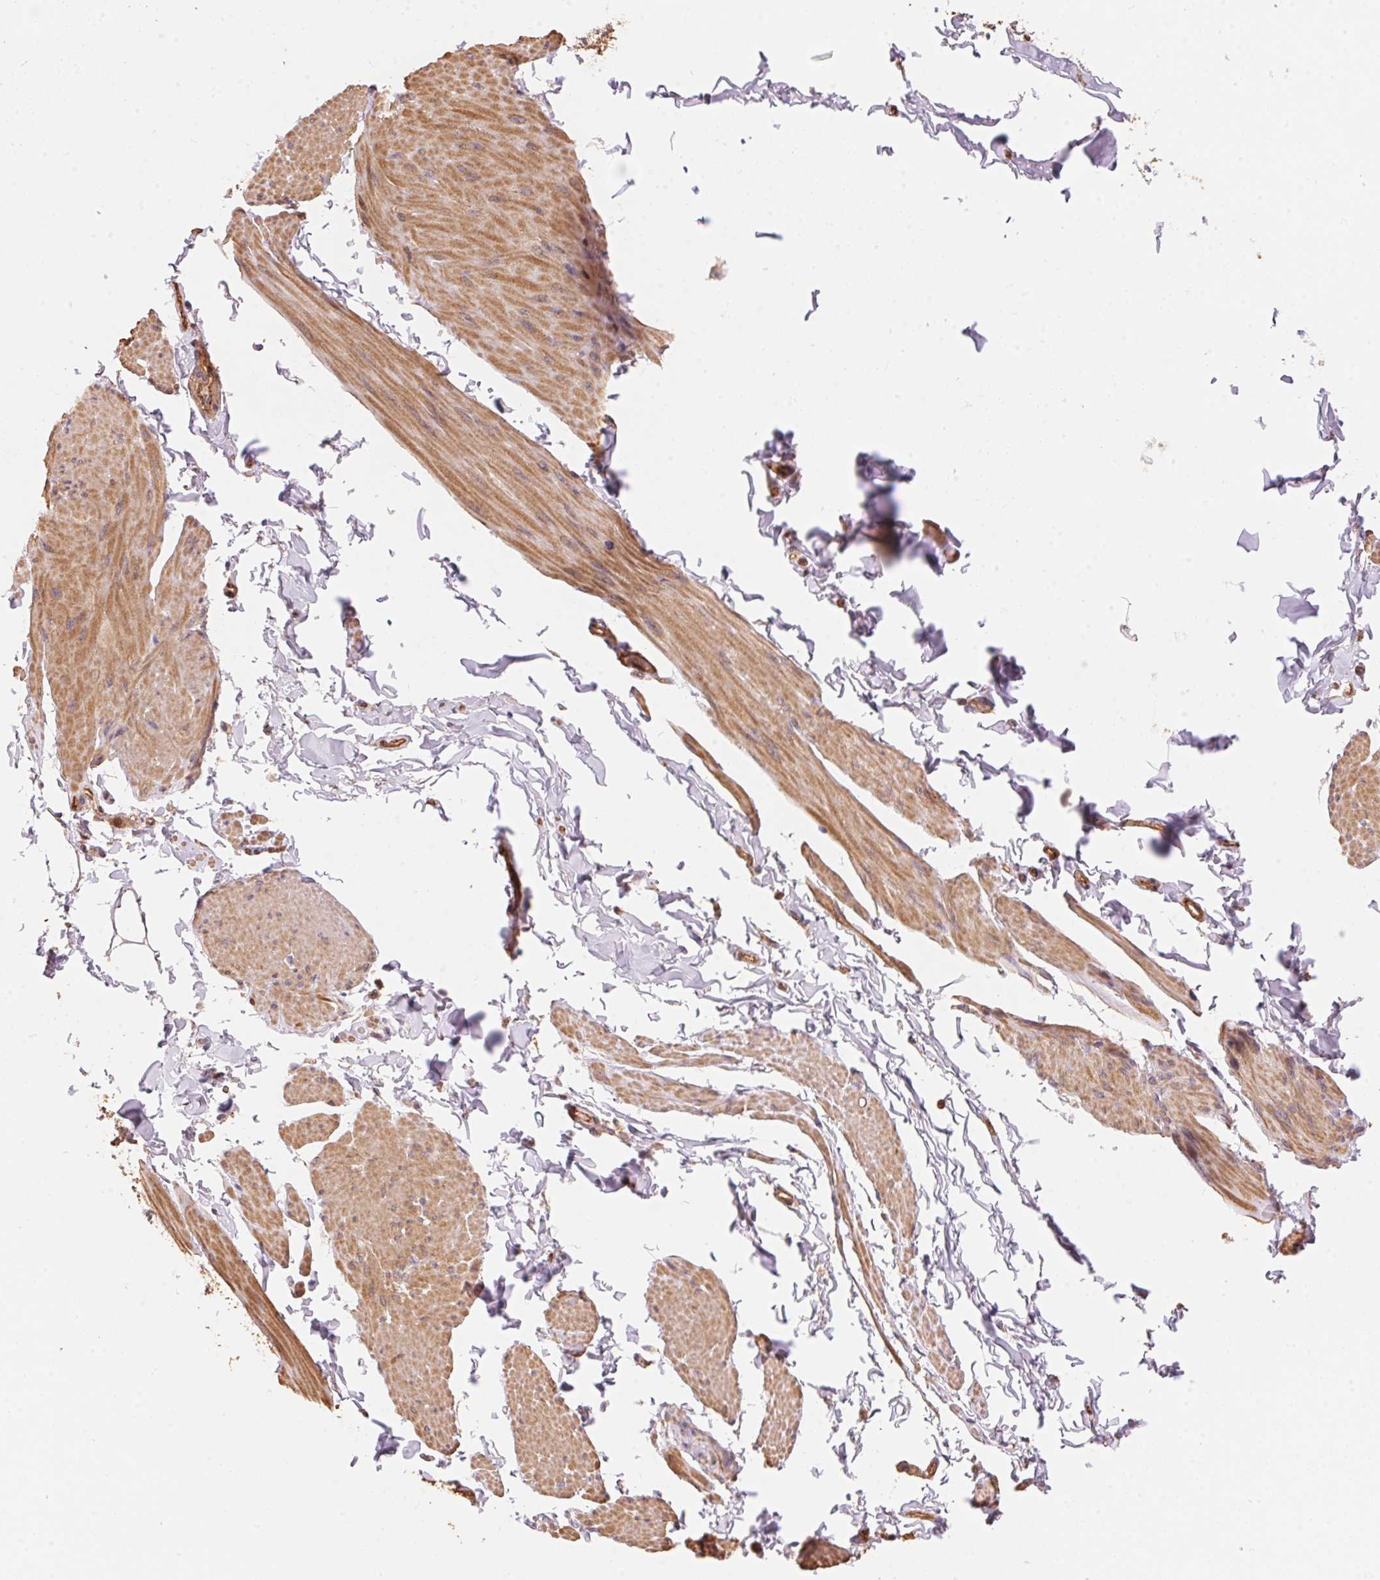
{"staining": {"intensity": "moderate", "quantity": ">75%", "location": "cytoplasmic/membranous"}, "tissue": "smooth muscle", "cell_type": "Smooth muscle cells", "image_type": "normal", "snomed": [{"axis": "morphology", "description": "Normal tissue, NOS"}, {"axis": "topography", "description": "Adipose tissue"}, {"axis": "topography", "description": "Smooth muscle"}, {"axis": "topography", "description": "Peripheral nerve tissue"}], "caption": "An immunohistochemistry (IHC) image of unremarkable tissue is shown. Protein staining in brown shows moderate cytoplasmic/membranous positivity in smooth muscle within smooth muscle cells. The protein of interest is shown in brown color, while the nuclei are stained blue.", "gene": "FRAS1", "patient": {"sex": "male", "age": 83}}